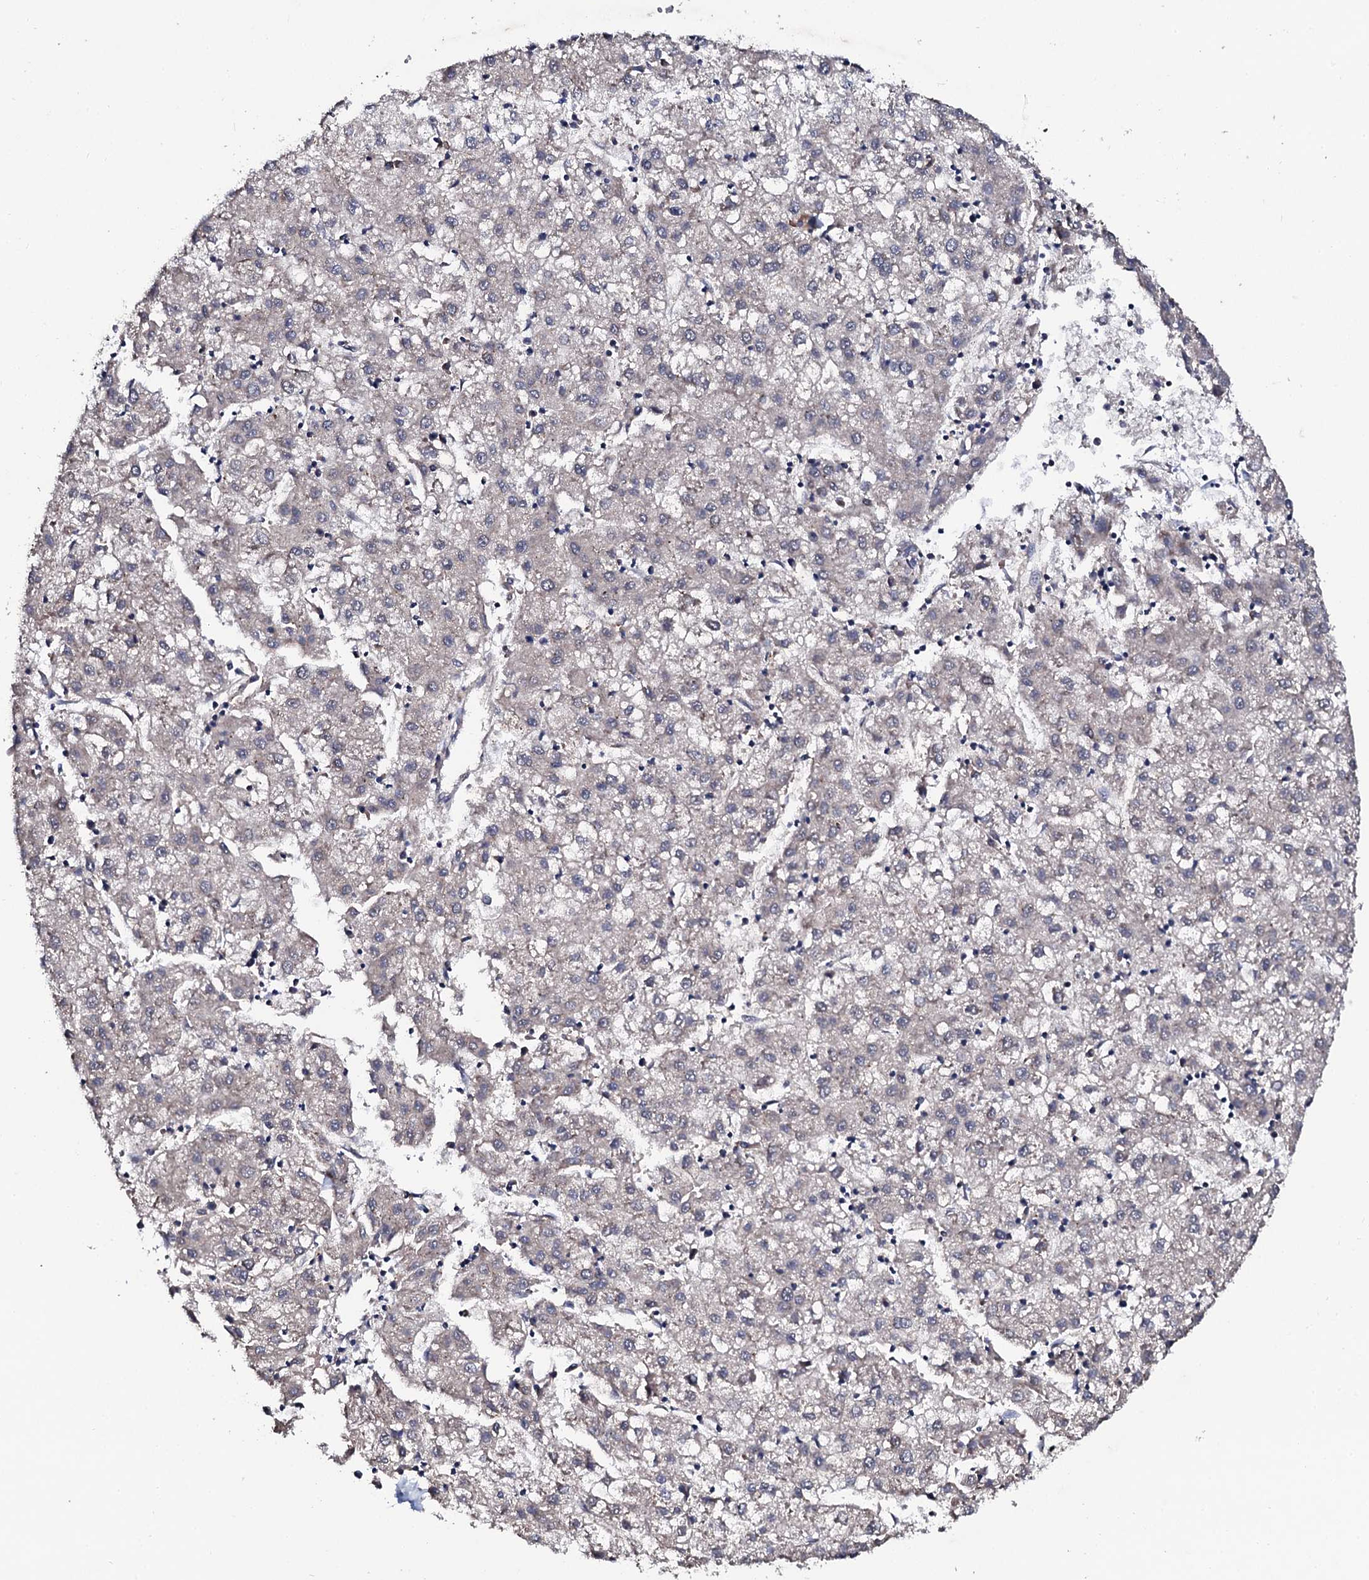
{"staining": {"intensity": "negative", "quantity": "none", "location": "none"}, "tissue": "liver cancer", "cell_type": "Tumor cells", "image_type": "cancer", "snomed": [{"axis": "morphology", "description": "Carcinoma, Hepatocellular, NOS"}, {"axis": "topography", "description": "Liver"}], "caption": "Tumor cells show no significant expression in liver hepatocellular carcinoma. The staining was performed using DAB to visualize the protein expression in brown, while the nuclei were stained in blue with hematoxylin (Magnification: 20x).", "gene": "IP6K1", "patient": {"sex": "male", "age": 72}}